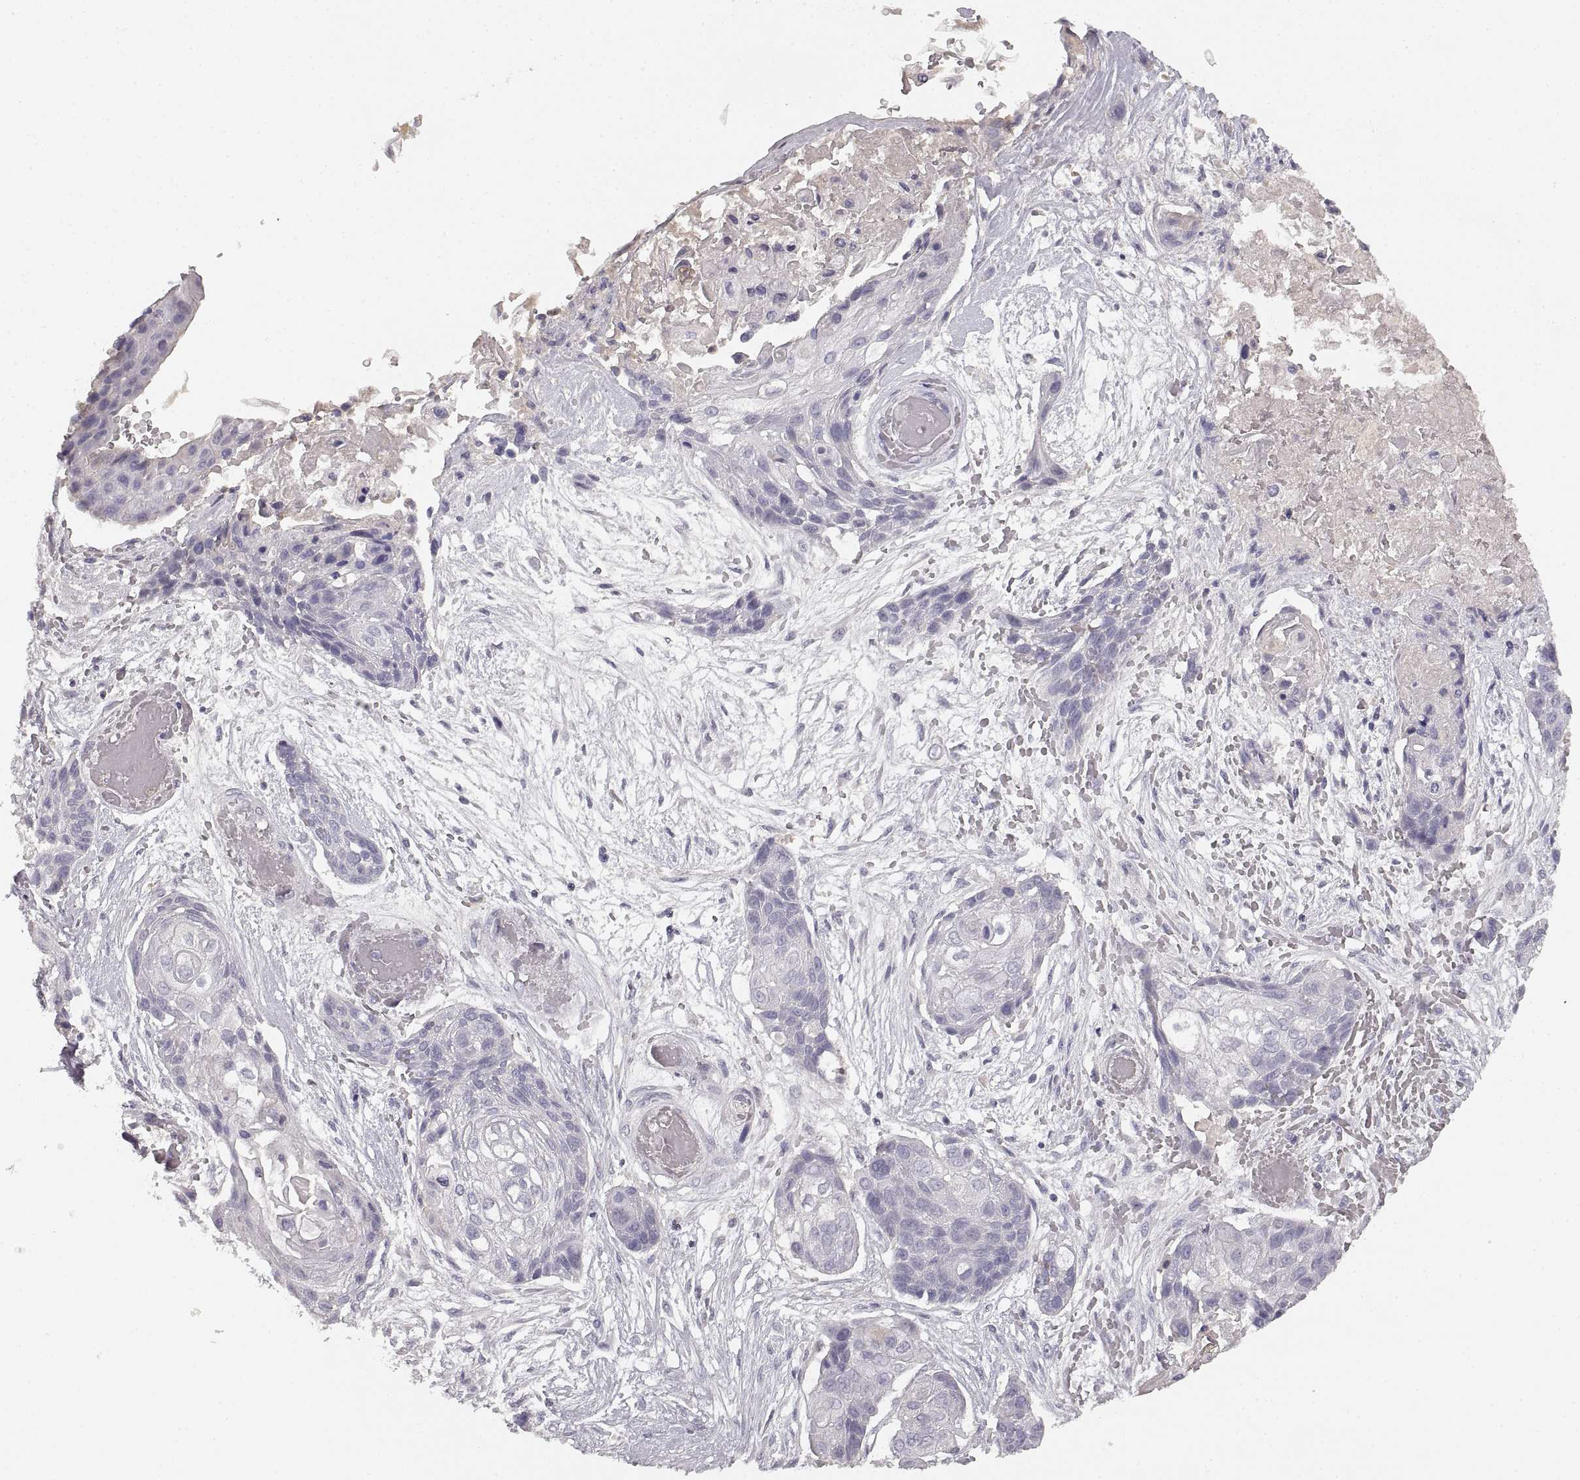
{"staining": {"intensity": "negative", "quantity": "none", "location": "none"}, "tissue": "lung cancer", "cell_type": "Tumor cells", "image_type": "cancer", "snomed": [{"axis": "morphology", "description": "Squamous cell carcinoma, NOS"}, {"axis": "topography", "description": "Lung"}], "caption": "High power microscopy micrograph of an immunohistochemistry (IHC) micrograph of lung cancer (squamous cell carcinoma), revealing no significant expression in tumor cells.", "gene": "RUNDC3A", "patient": {"sex": "male", "age": 69}}